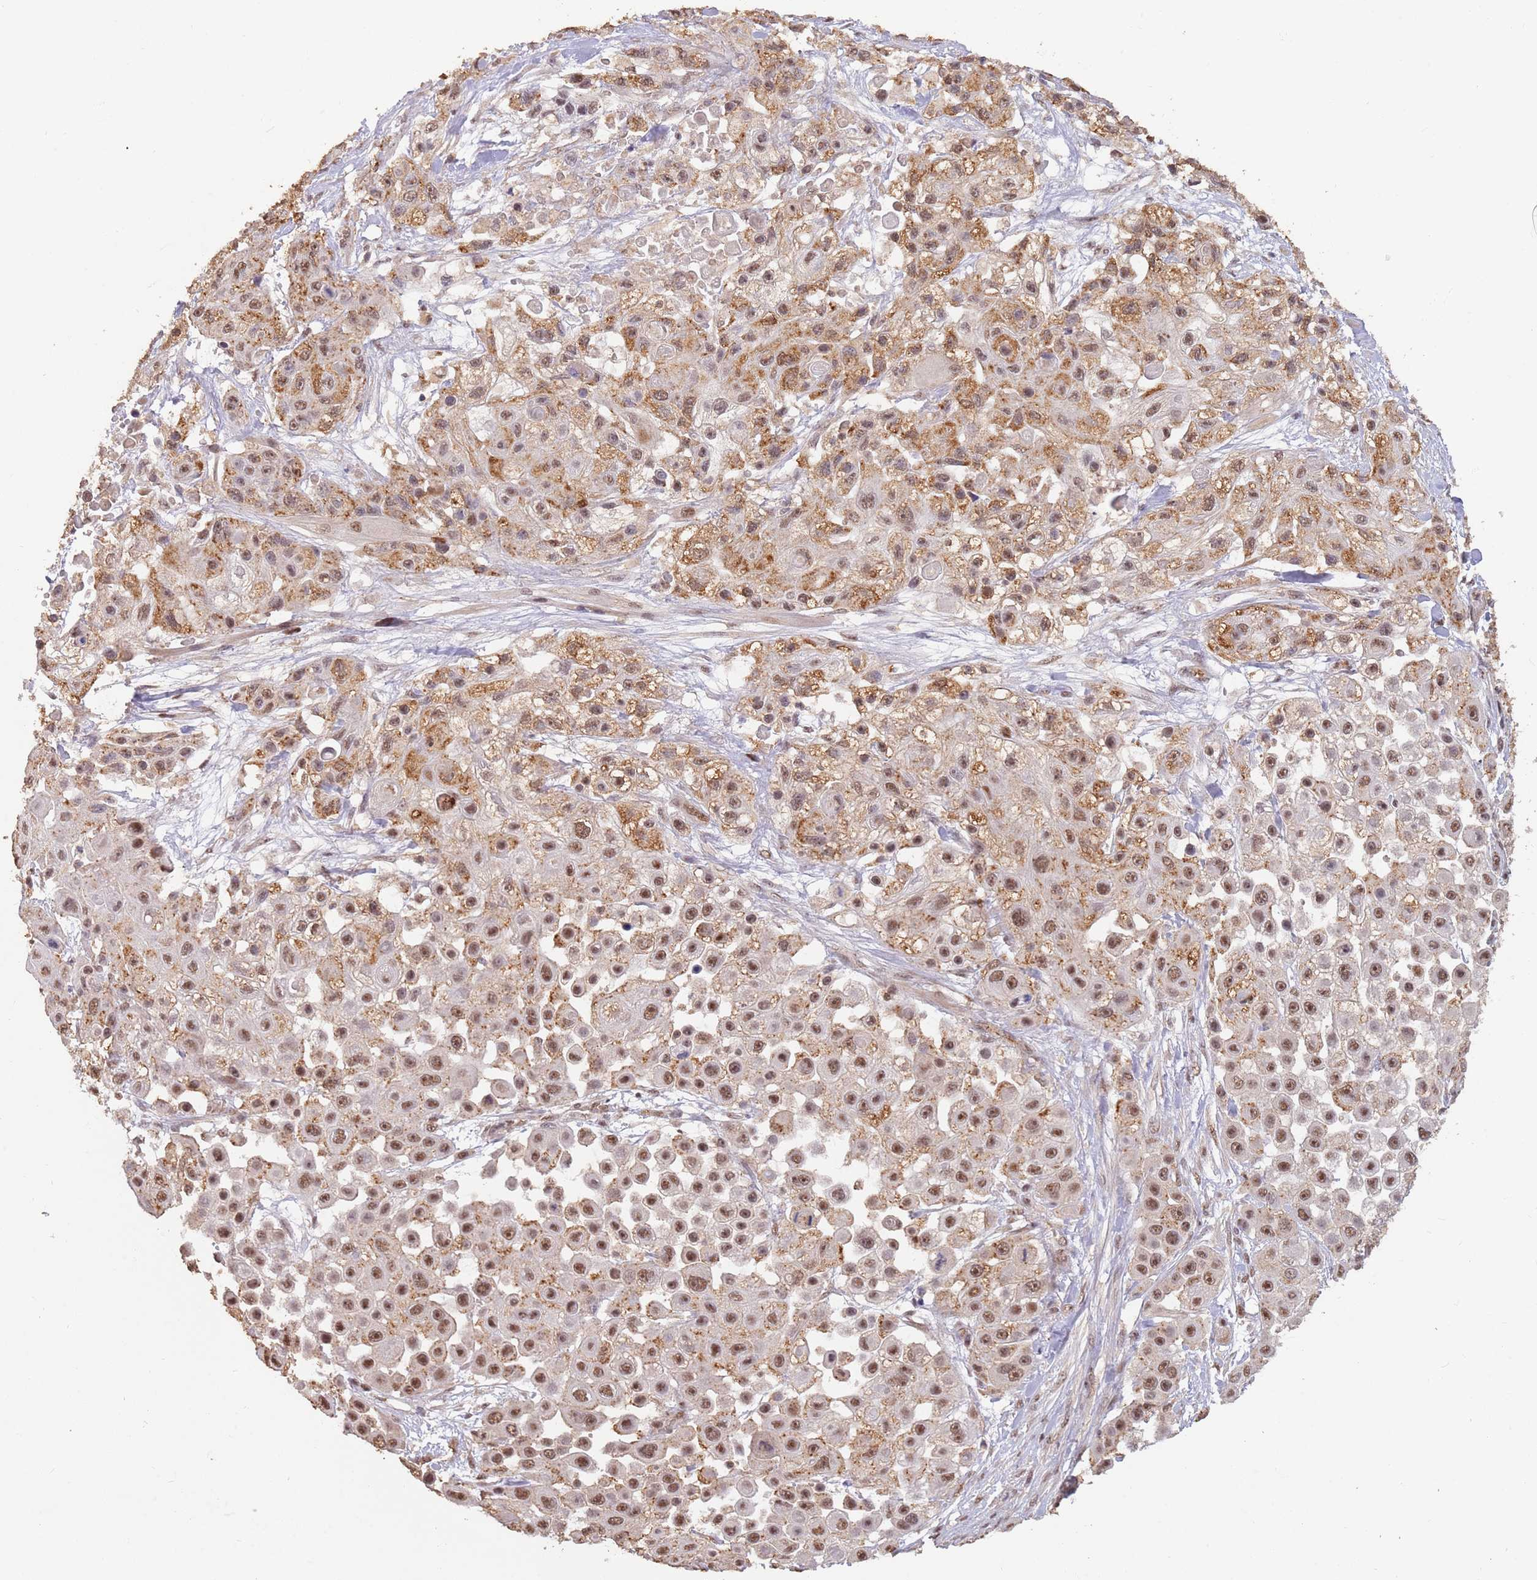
{"staining": {"intensity": "moderate", "quantity": ">75%", "location": "cytoplasmic/membranous,nuclear"}, "tissue": "skin cancer", "cell_type": "Tumor cells", "image_type": "cancer", "snomed": [{"axis": "morphology", "description": "Squamous cell carcinoma, NOS"}, {"axis": "topography", "description": "Skin"}], "caption": "Moderate cytoplasmic/membranous and nuclear staining is present in approximately >75% of tumor cells in squamous cell carcinoma (skin). (brown staining indicates protein expression, while blue staining denotes nuclei).", "gene": "RFXANK", "patient": {"sex": "male", "age": 67}}